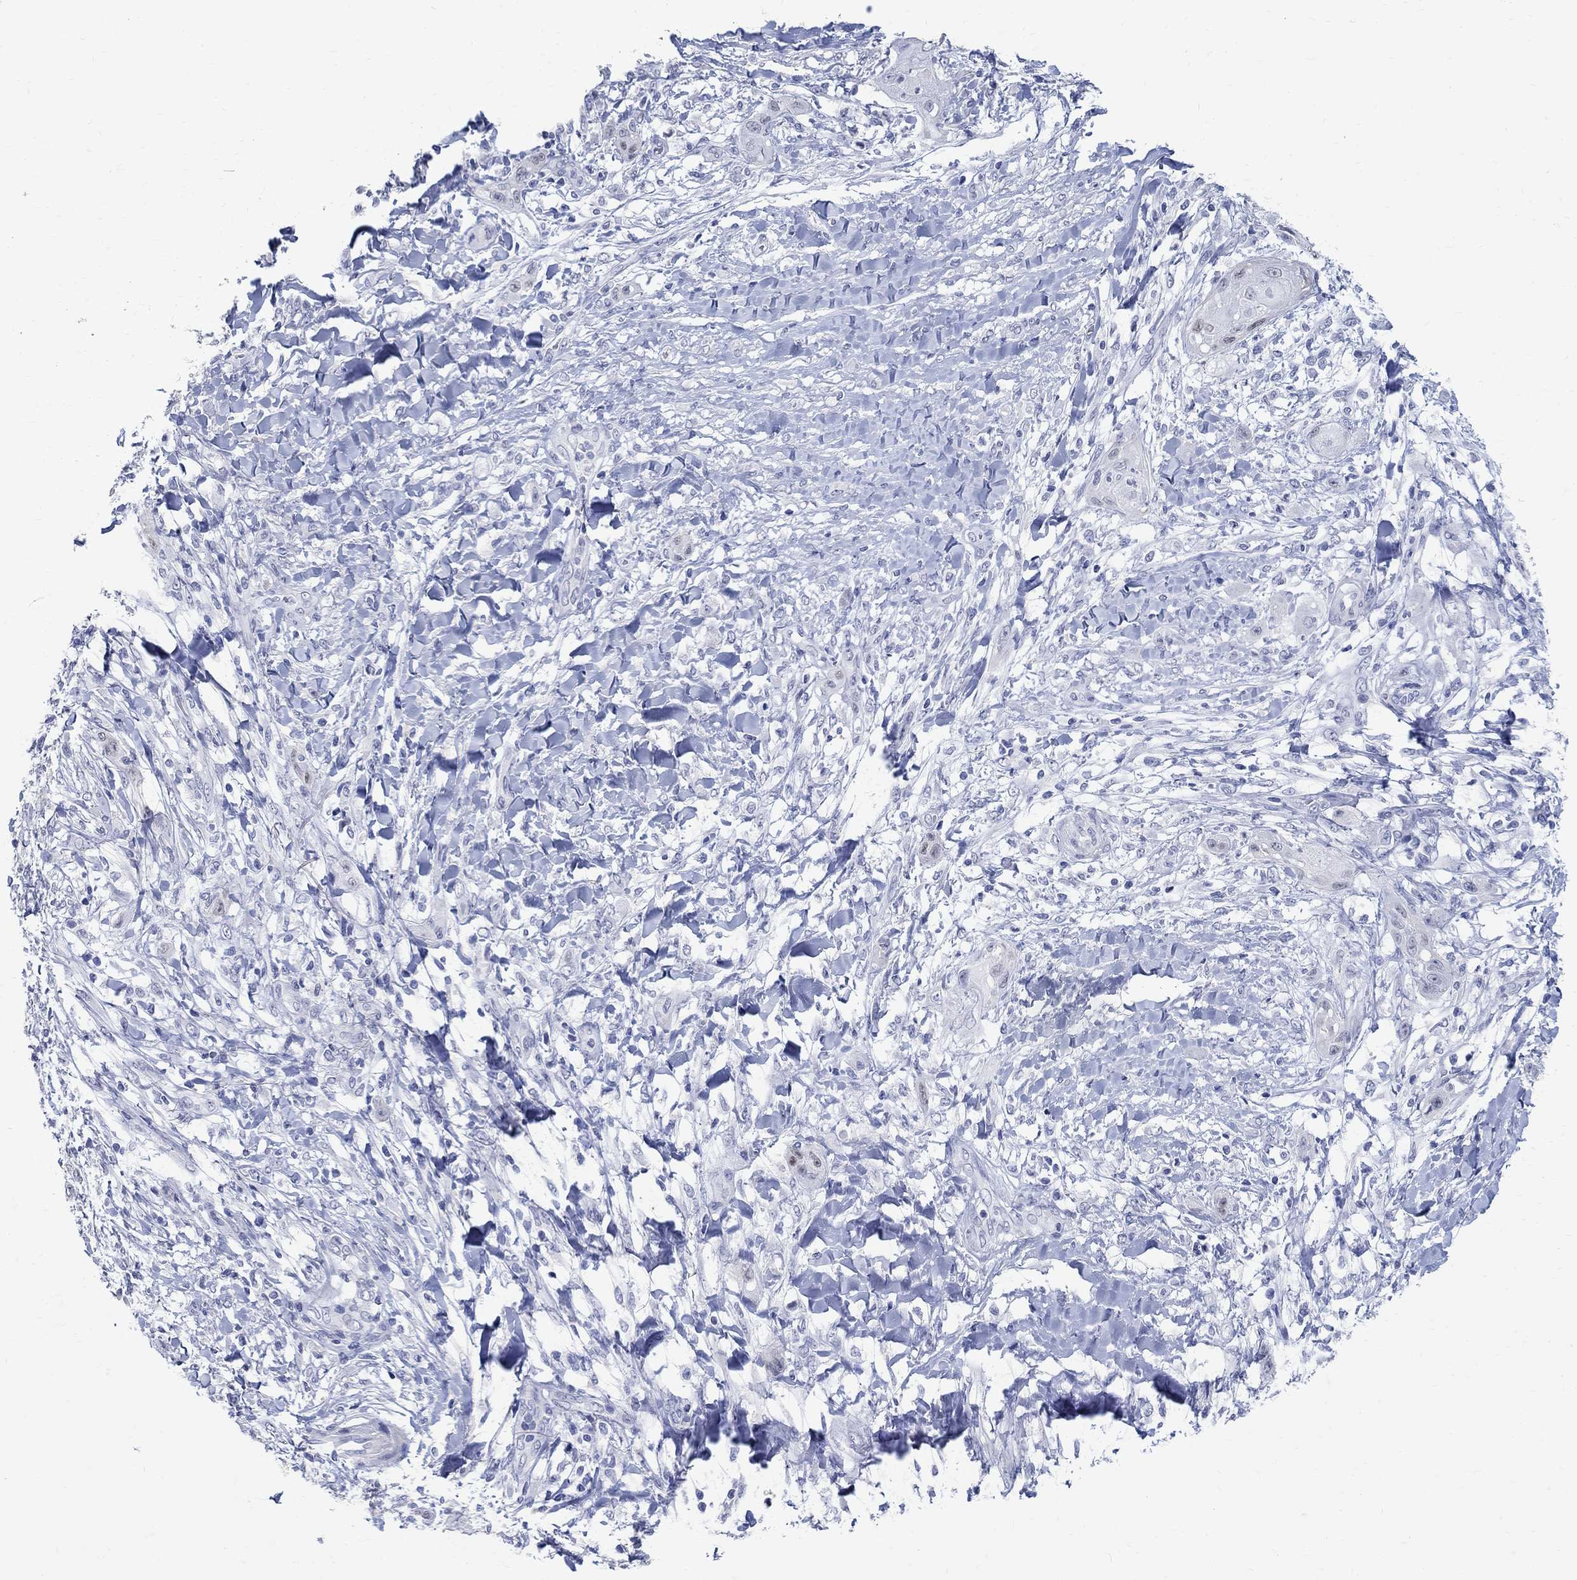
{"staining": {"intensity": "negative", "quantity": "none", "location": "none"}, "tissue": "skin cancer", "cell_type": "Tumor cells", "image_type": "cancer", "snomed": [{"axis": "morphology", "description": "Squamous cell carcinoma, NOS"}, {"axis": "topography", "description": "Skin"}], "caption": "Skin cancer stained for a protein using IHC shows no expression tumor cells.", "gene": "SOX2", "patient": {"sex": "male", "age": 62}}